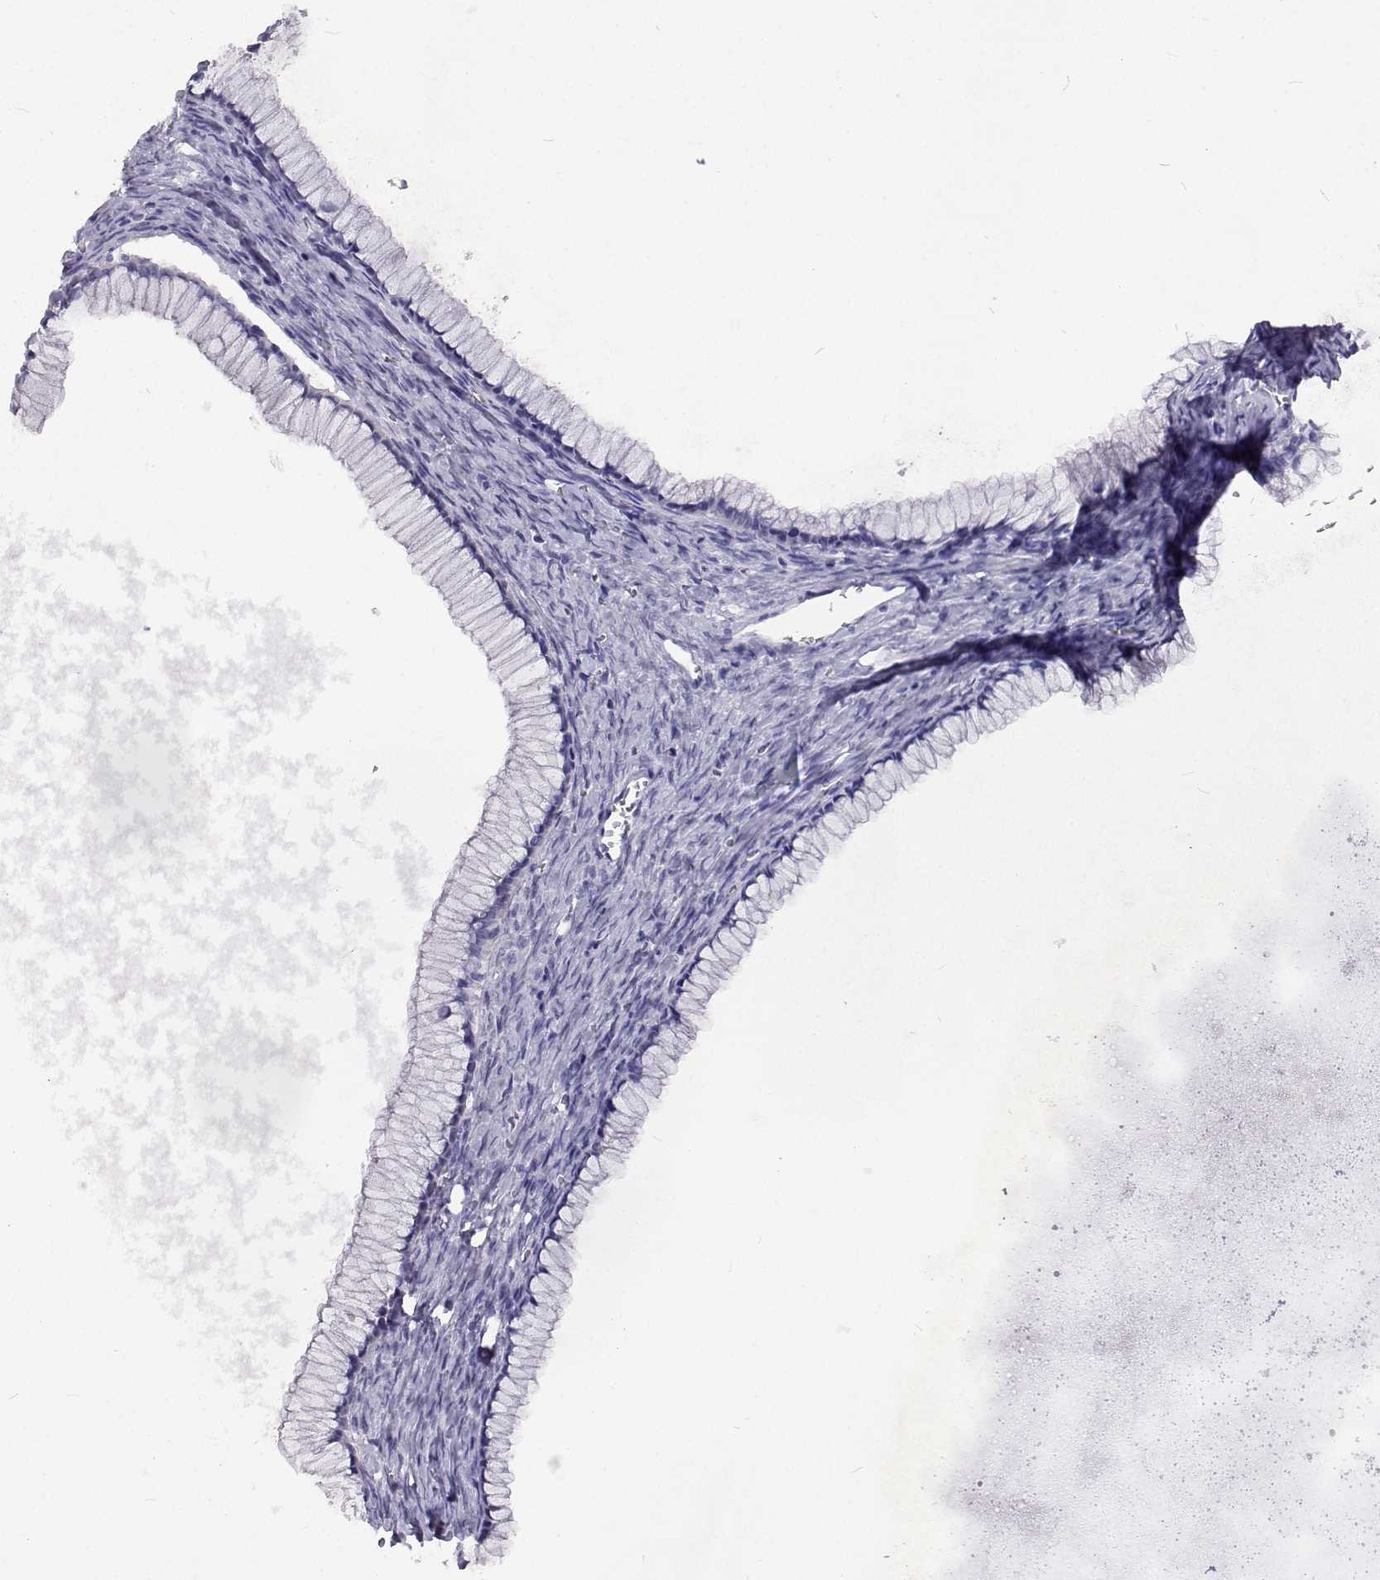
{"staining": {"intensity": "negative", "quantity": "none", "location": "none"}, "tissue": "ovarian cancer", "cell_type": "Tumor cells", "image_type": "cancer", "snomed": [{"axis": "morphology", "description": "Cystadenocarcinoma, mucinous, NOS"}, {"axis": "topography", "description": "Ovary"}], "caption": "A high-resolution micrograph shows immunohistochemistry staining of ovarian cancer, which displays no significant expression in tumor cells.", "gene": "CFAP44", "patient": {"sex": "female", "age": 41}}